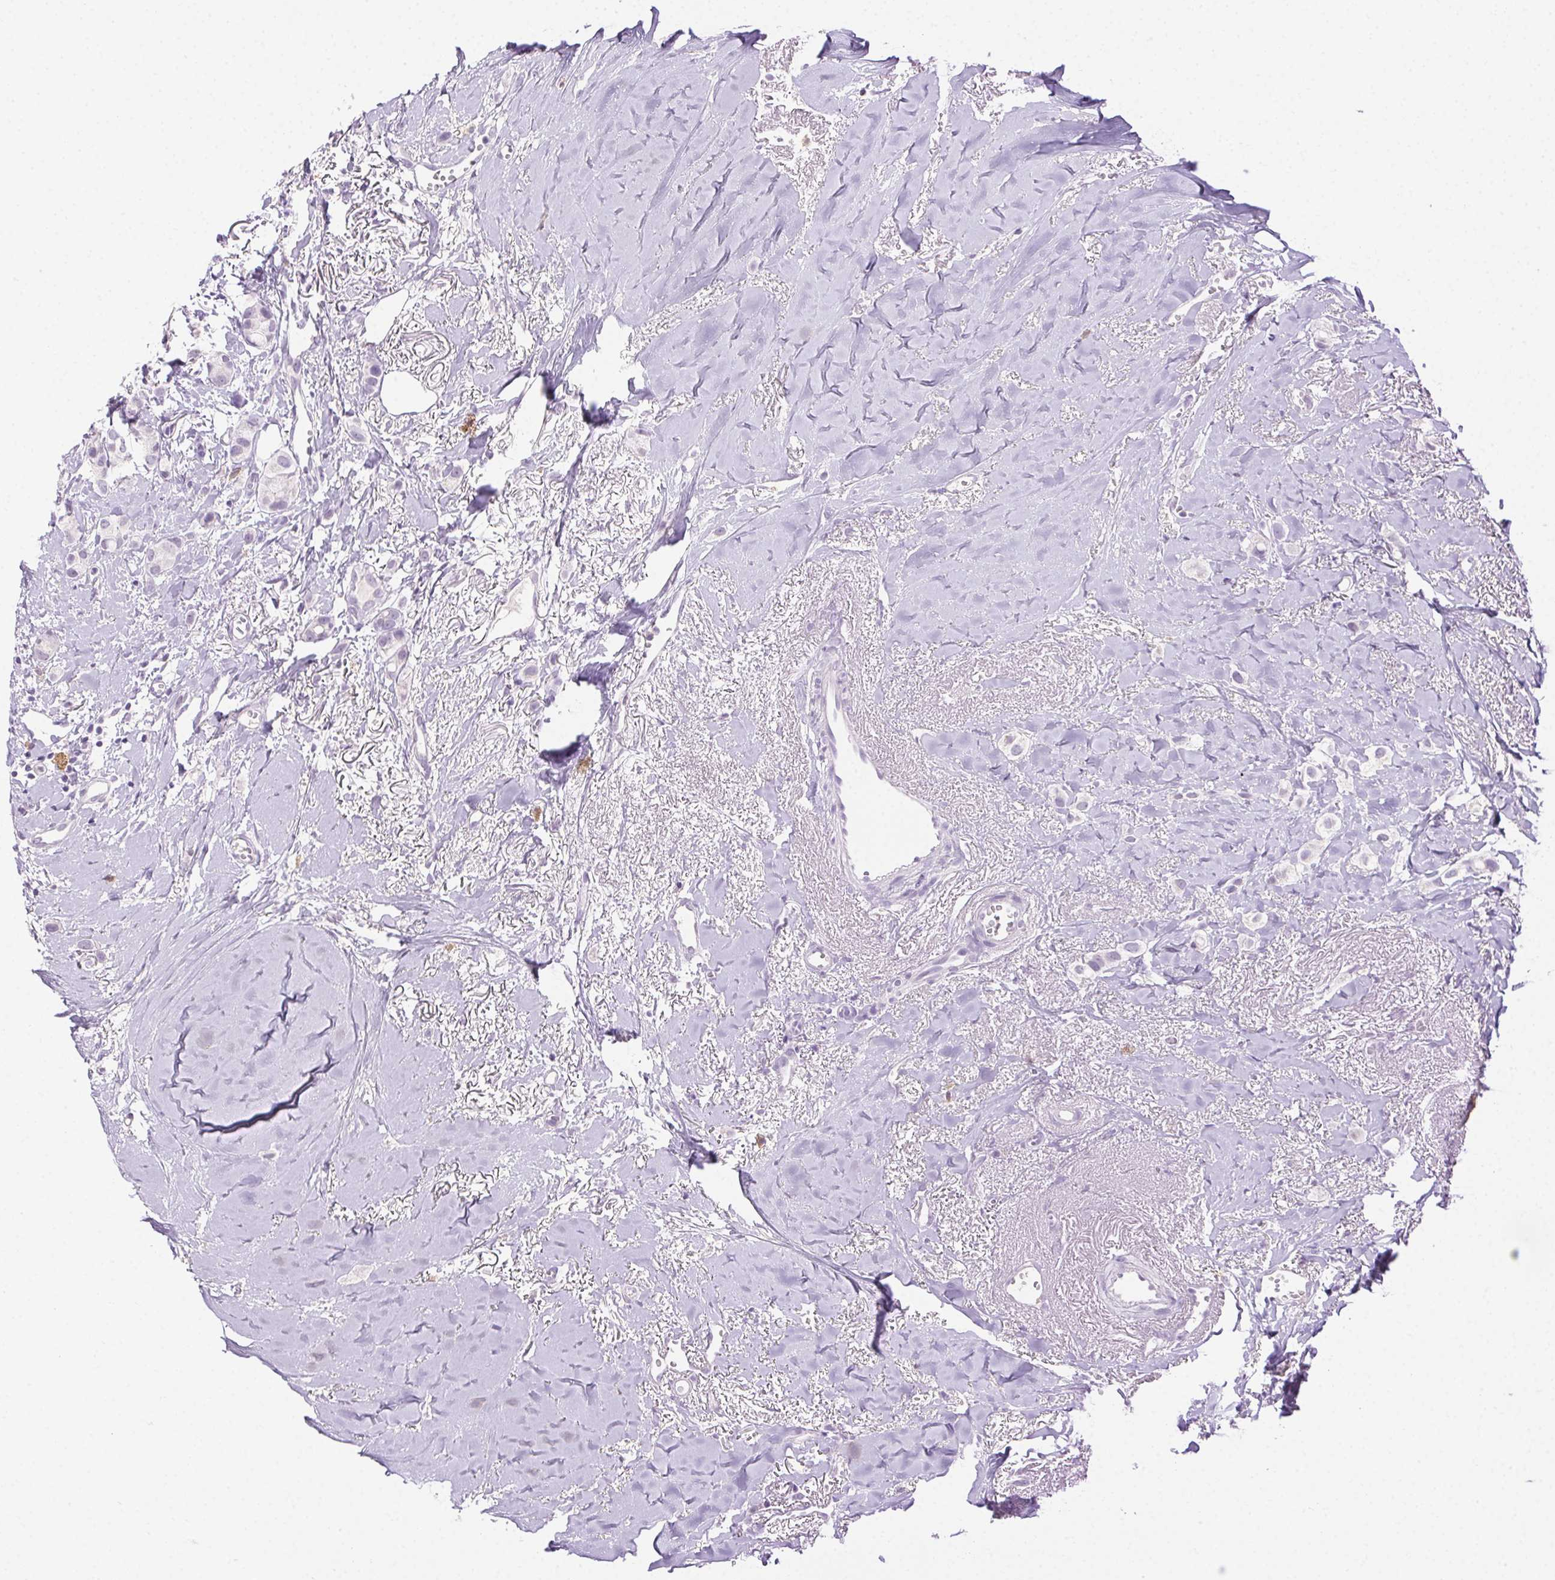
{"staining": {"intensity": "negative", "quantity": "none", "location": "none"}, "tissue": "breast cancer", "cell_type": "Tumor cells", "image_type": "cancer", "snomed": [{"axis": "morphology", "description": "Duct carcinoma"}, {"axis": "topography", "description": "Breast"}], "caption": "High power microscopy image of an IHC photomicrograph of infiltrating ductal carcinoma (breast), revealing no significant positivity in tumor cells.", "gene": "CLDN10", "patient": {"sex": "female", "age": 85}}